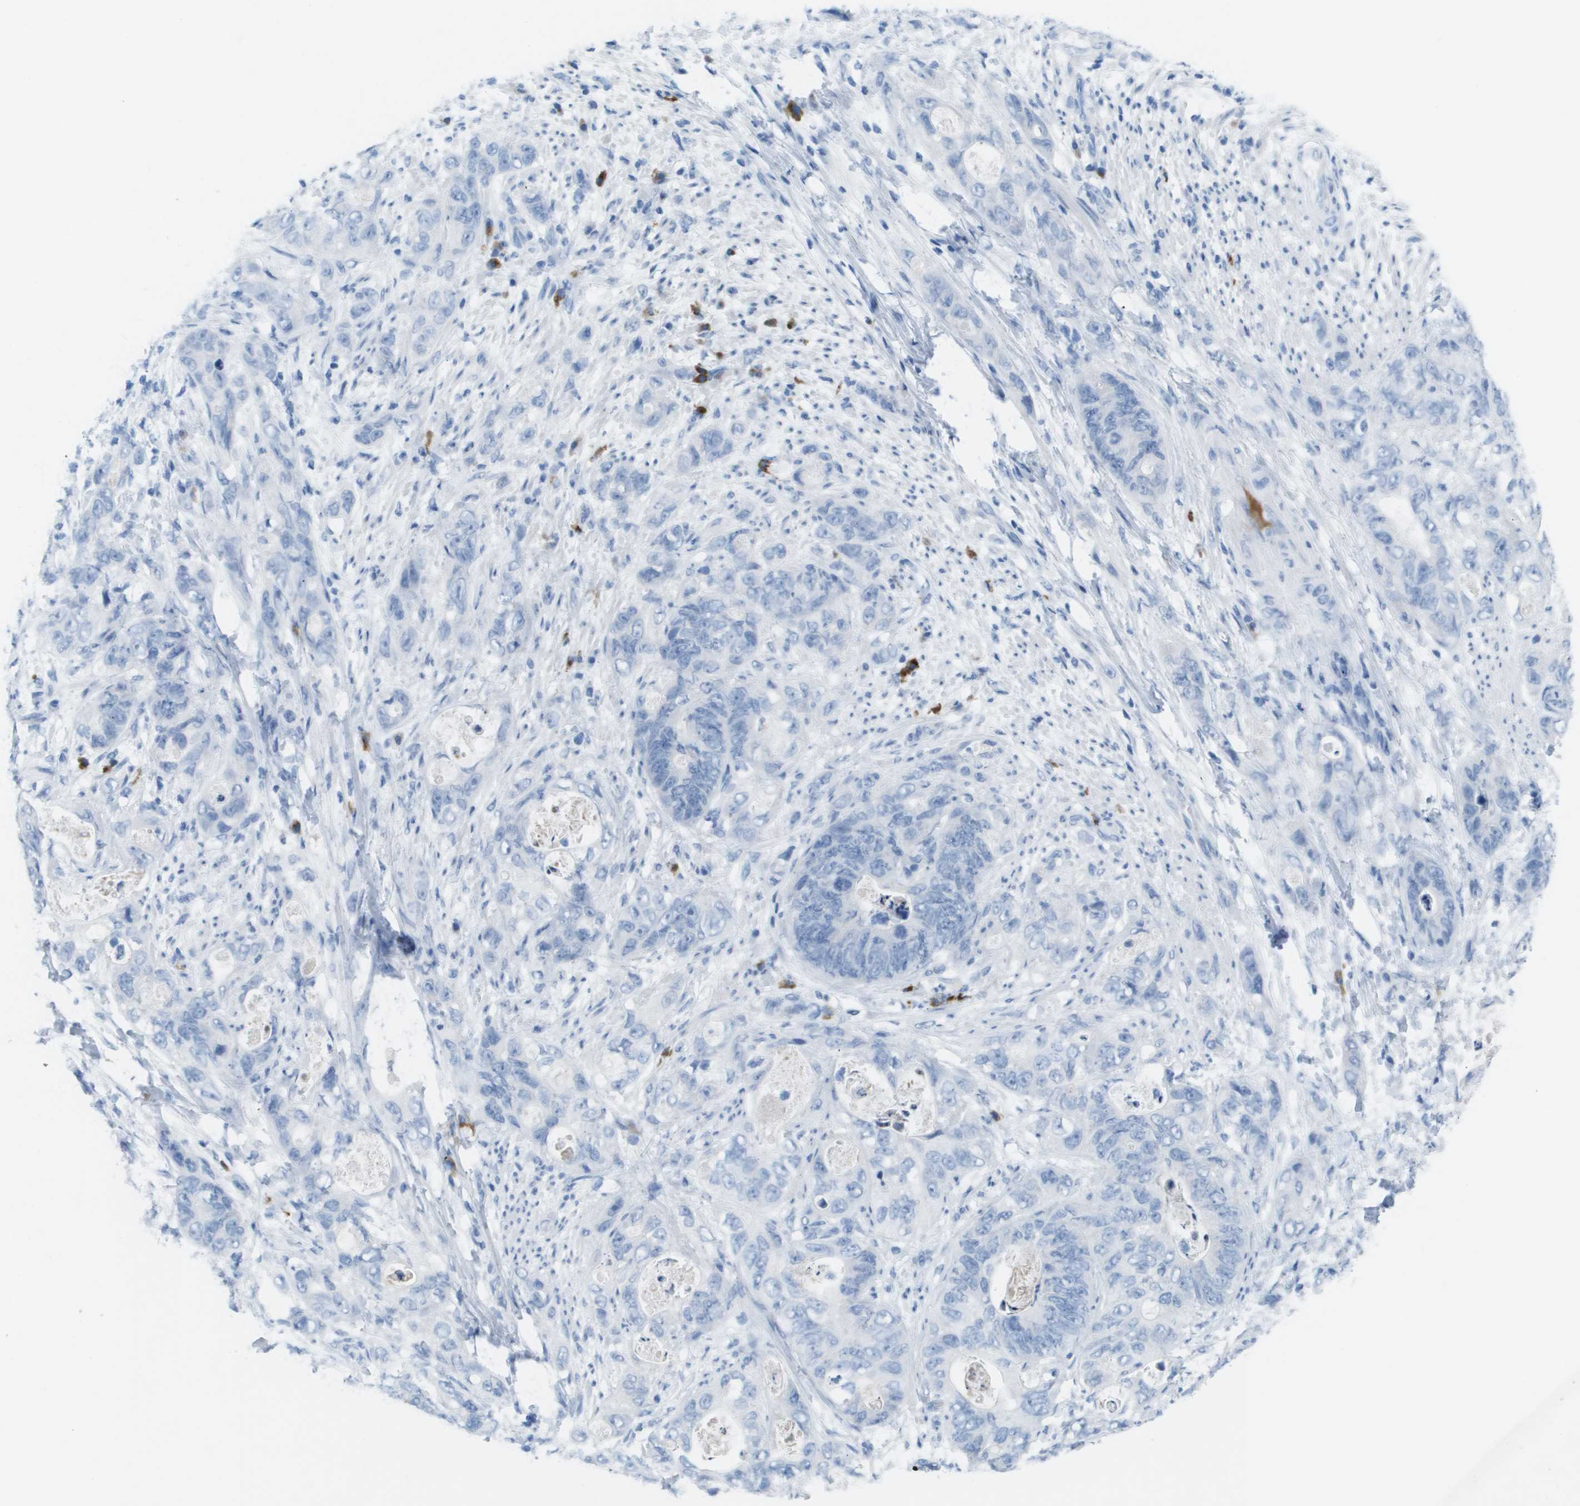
{"staining": {"intensity": "negative", "quantity": "none", "location": "none"}, "tissue": "stomach cancer", "cell_type": "Tumor cells", "image_type": "cancer", "snomed": [{"axis": "morphology", "description": "Adenocarcinoma, NOS"}, {"axis": "topography", "description": "Stomach"}], "caption": "DAB (3,3'-diaminobenzidine) immunohistochemical staining of human stomach cancer (adenocarcinoma) reveals no significant positivity in tumor cells.", "gene": "GPR18", "patient": {"sex": "female", "age": 89}}